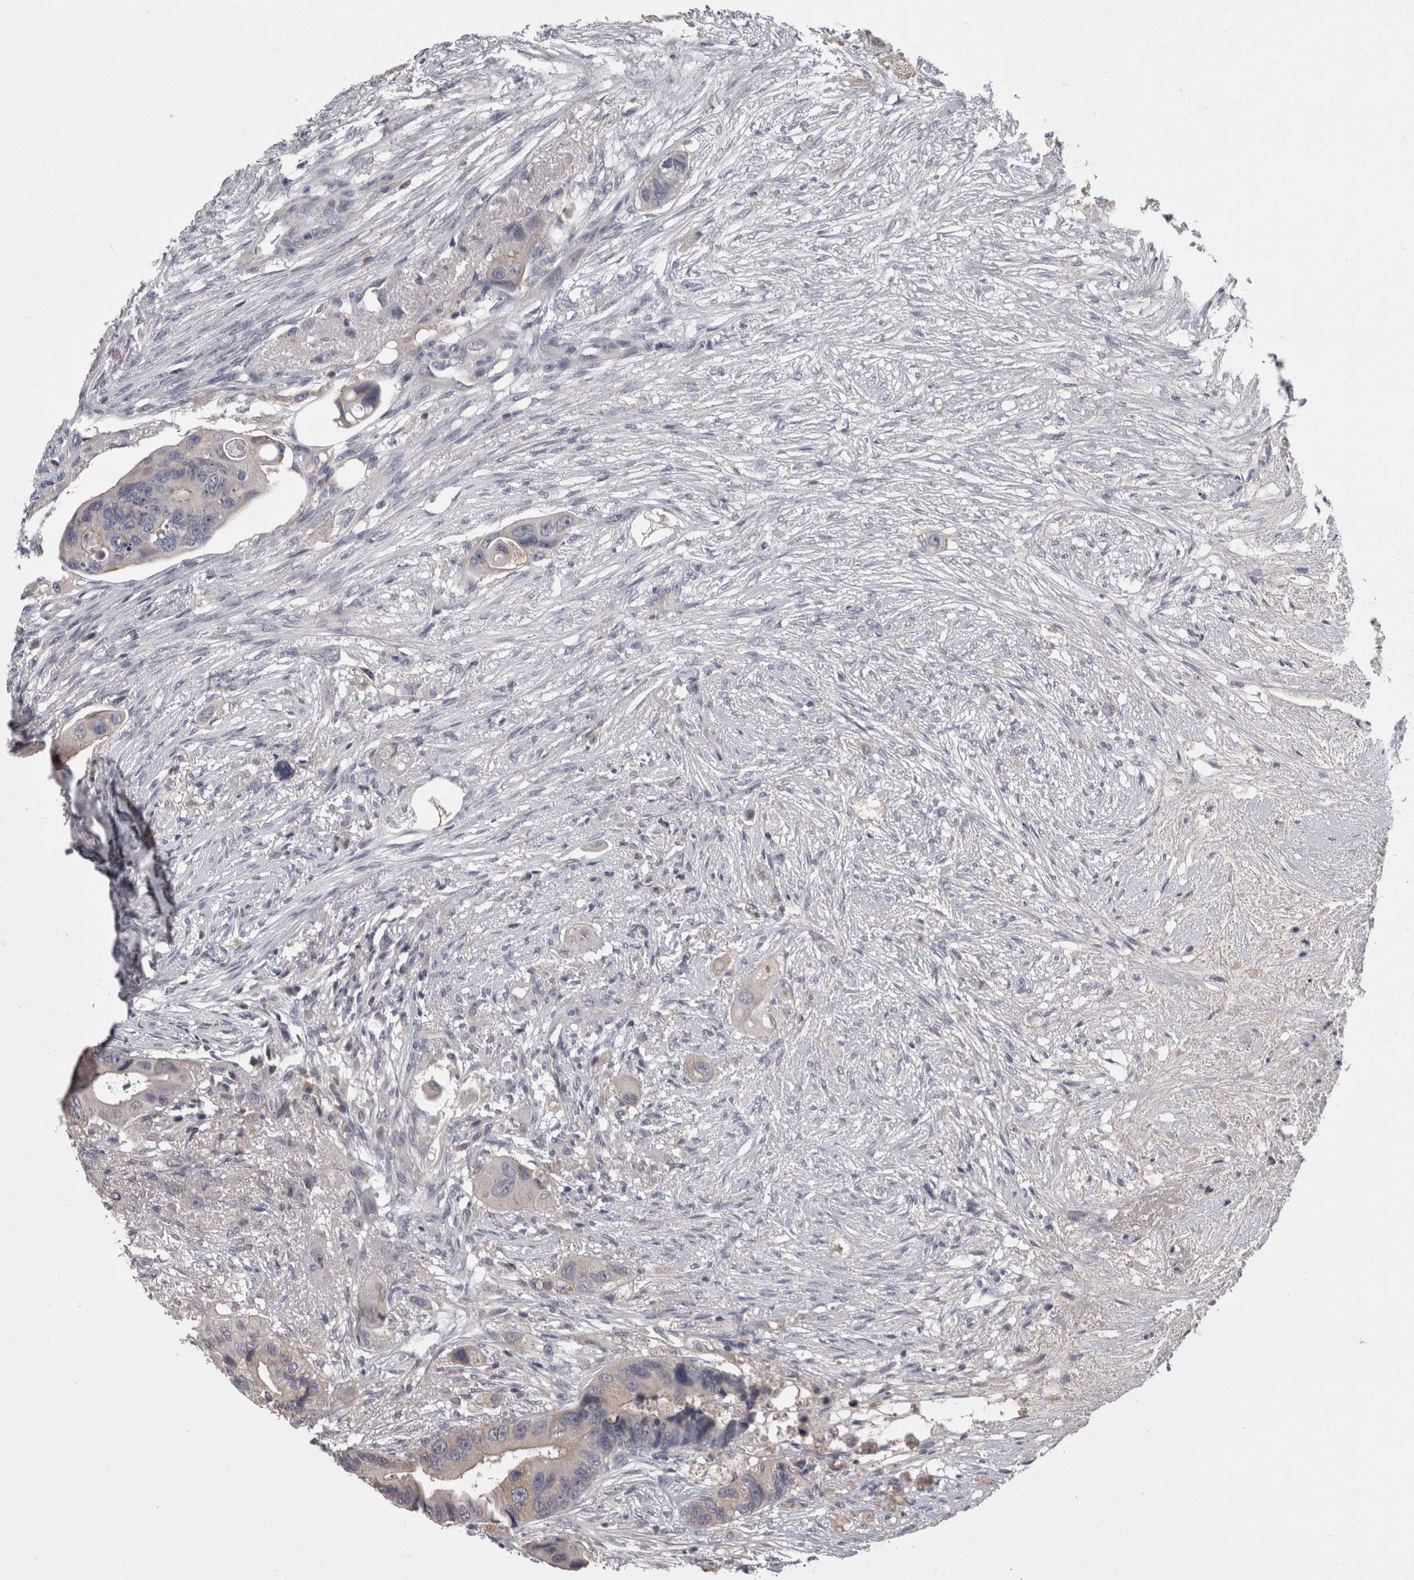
{"staining": {"intensity": "negative", "quantity": "none", "location": "none"}, "tissue": "colorectal cancer", "cell_type": "Tumor cells", "image_type": "cancer", "snomed": [{"axis": "morphology", "description": "Adenocarcinoma, NOS"}, {"axis": "topography", "description": "Colon"}], "caption": "Immunohistochemistry (IHC) of adenocarcinoma (colorectal) exhibits no staining in tumor cells. (Brightfield microscopy of DAB (3,3'-diaminobenzidine) immunohistochemistry (IHC) at high magnification).", "gene": "PON3", "patient": {"sex": "female", "age": 57}}